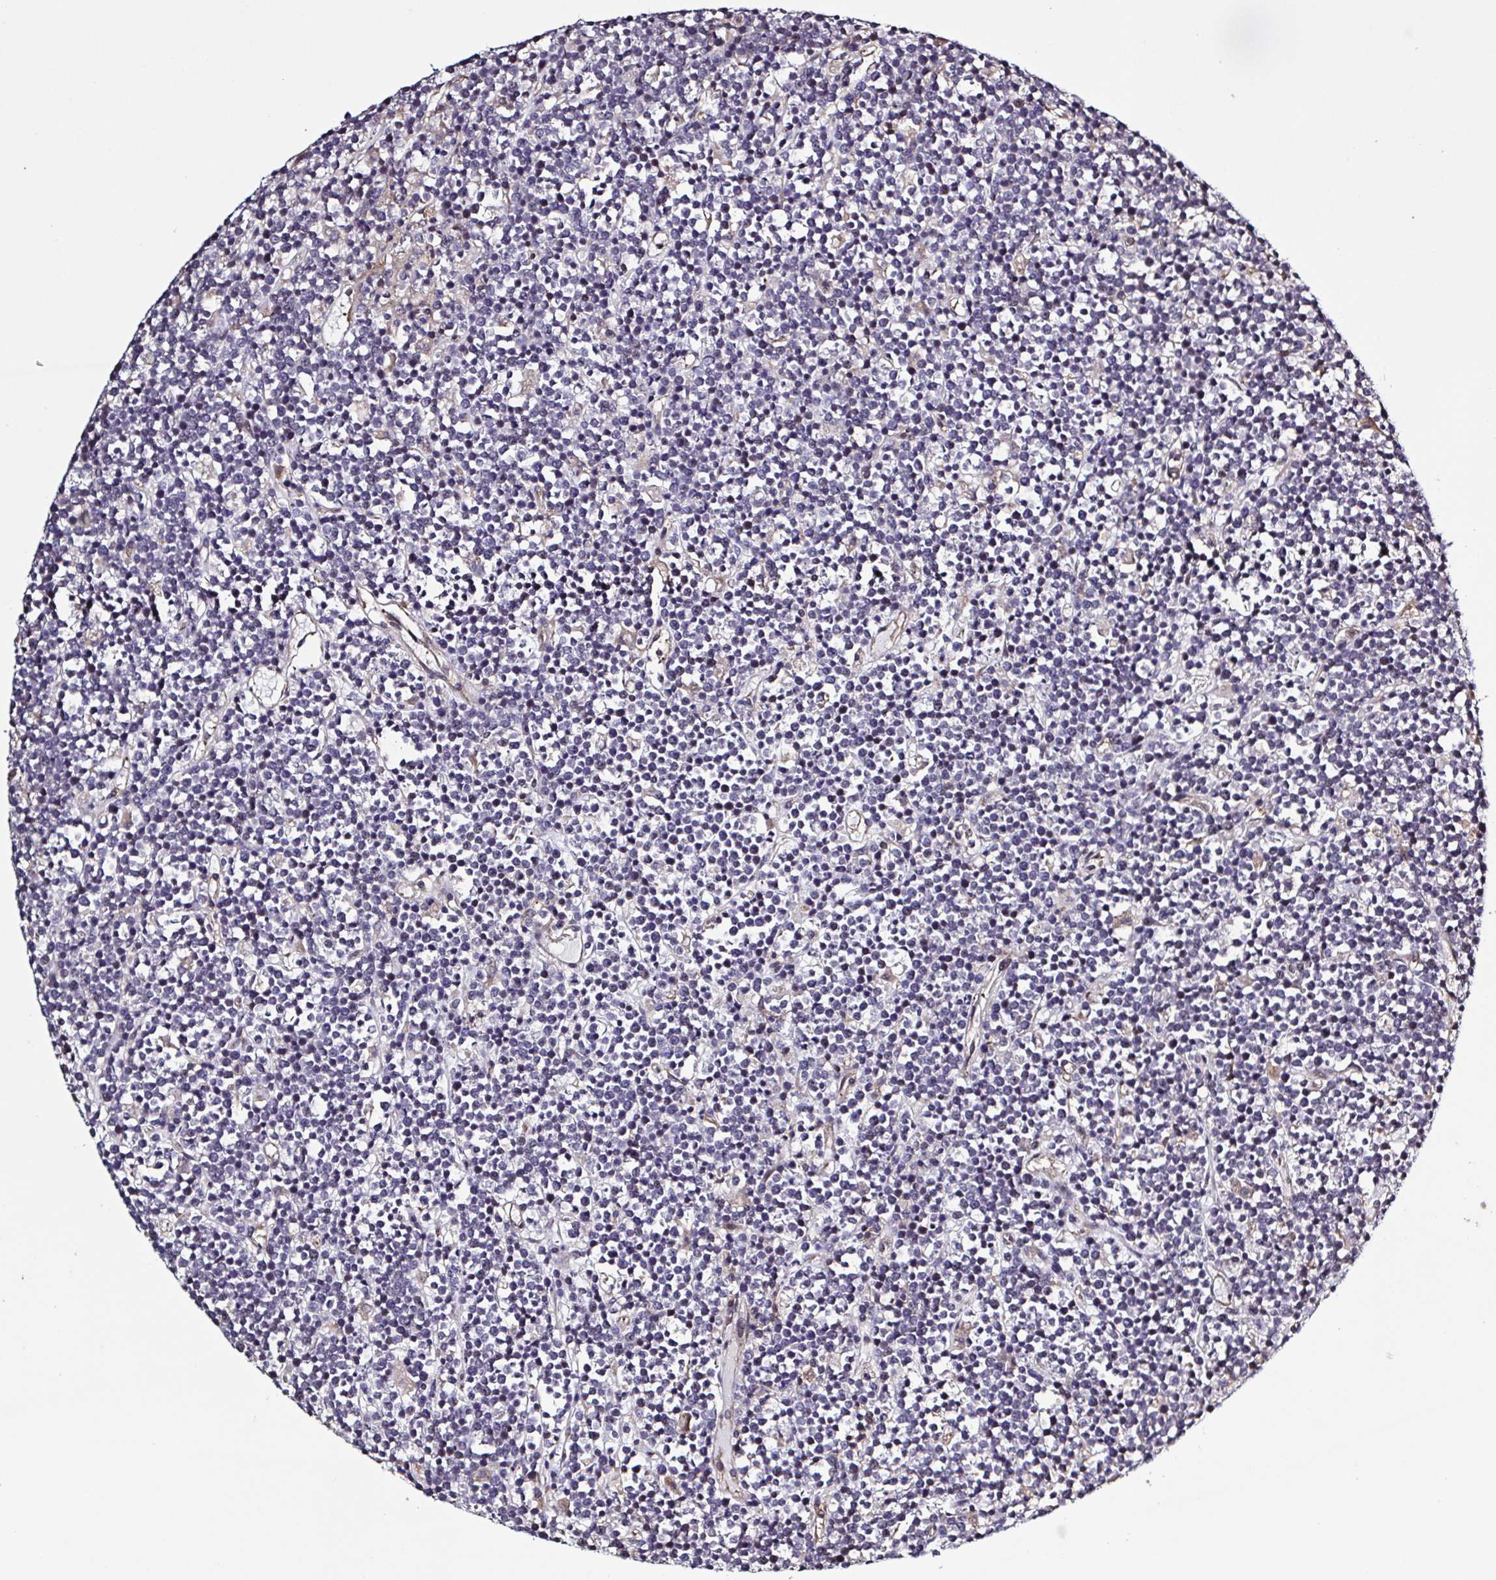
{"staining": {"intensity": "negative", "quantity": "none", "location": "none"}, "tissue": "lymphoma", "cell_type": "Tumor cells", "image_type": "cancer", "snomed": [{"axis": "morphology", "description": "Malignant lymphoma, non-Hodgkin's type, High grade"}, {"axis": "topography", "description": "Ovary"}], "caption": "This is a histopathology image of immunohistochemistry staining of high-grade malignant lymphoma, non-Hodgkin's type, which shows no staining in tumor cells.", "gene": "ZNF200", "patient": {"sex": "female", "age": 56}}